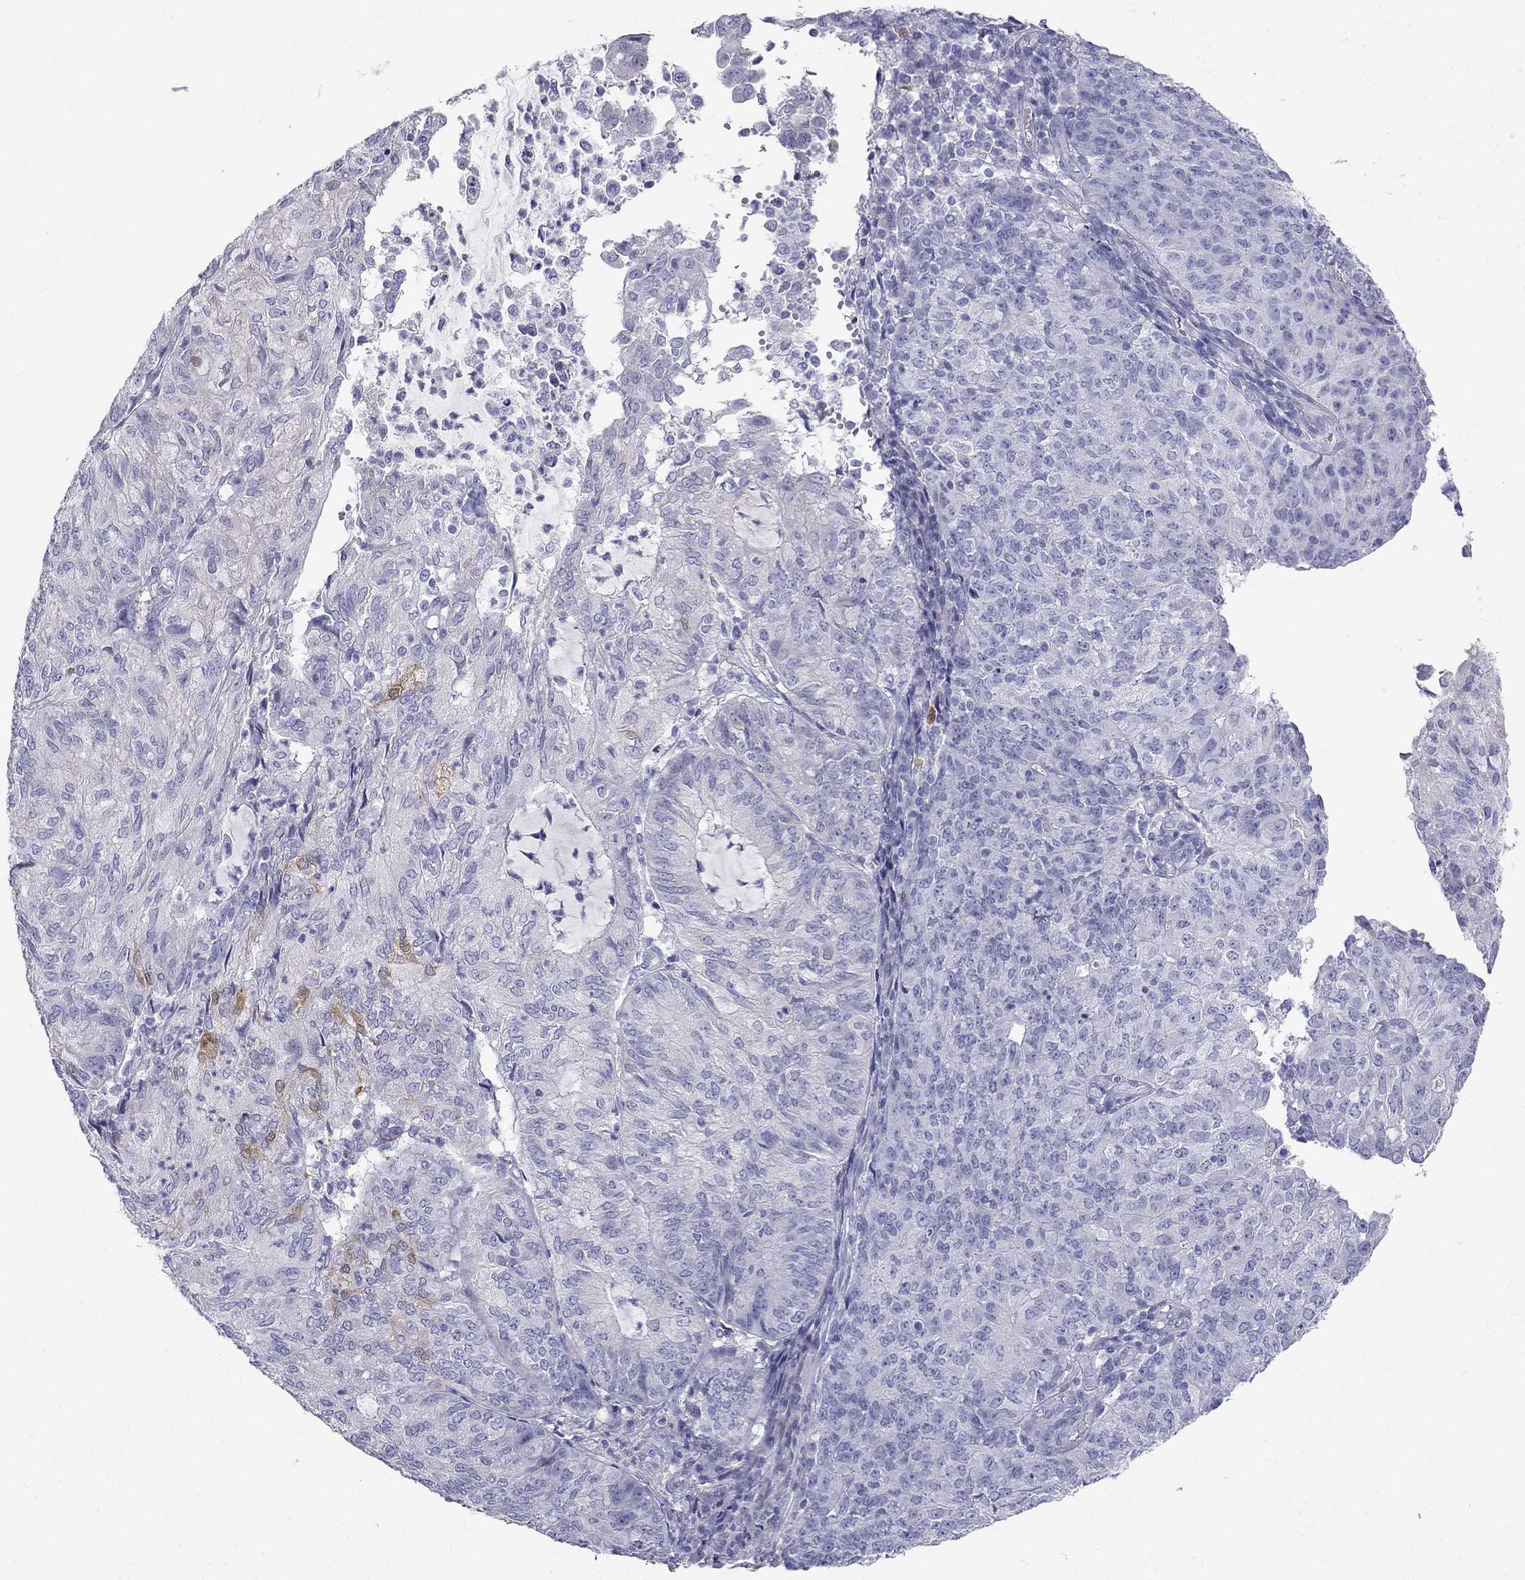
{"staining": {"intensity": "negative", "quantity": "none", "location": "none"}, "tissue": "endometrial cancer", "cell_type": "Tumor cells", "image_type": "cancer", "snomed": [{"axis": "morphology", "description": "Adenocarcinoma, NOS"}, {"axis": "topography", "description": "Endometrium"}], "caption": "Immunohistochemistry histopathology image of neoplastic tissue: human endometrial adenocarcinoma stained with DAB displays no significant protein positivity in tumor cells. Brightfield microscopy of IHC stained with DAB (brown) and hematoxylin (blue), captured at high magnification.", "gene": "RFLNA", "patient": {"sex": "female", "age": 82}}